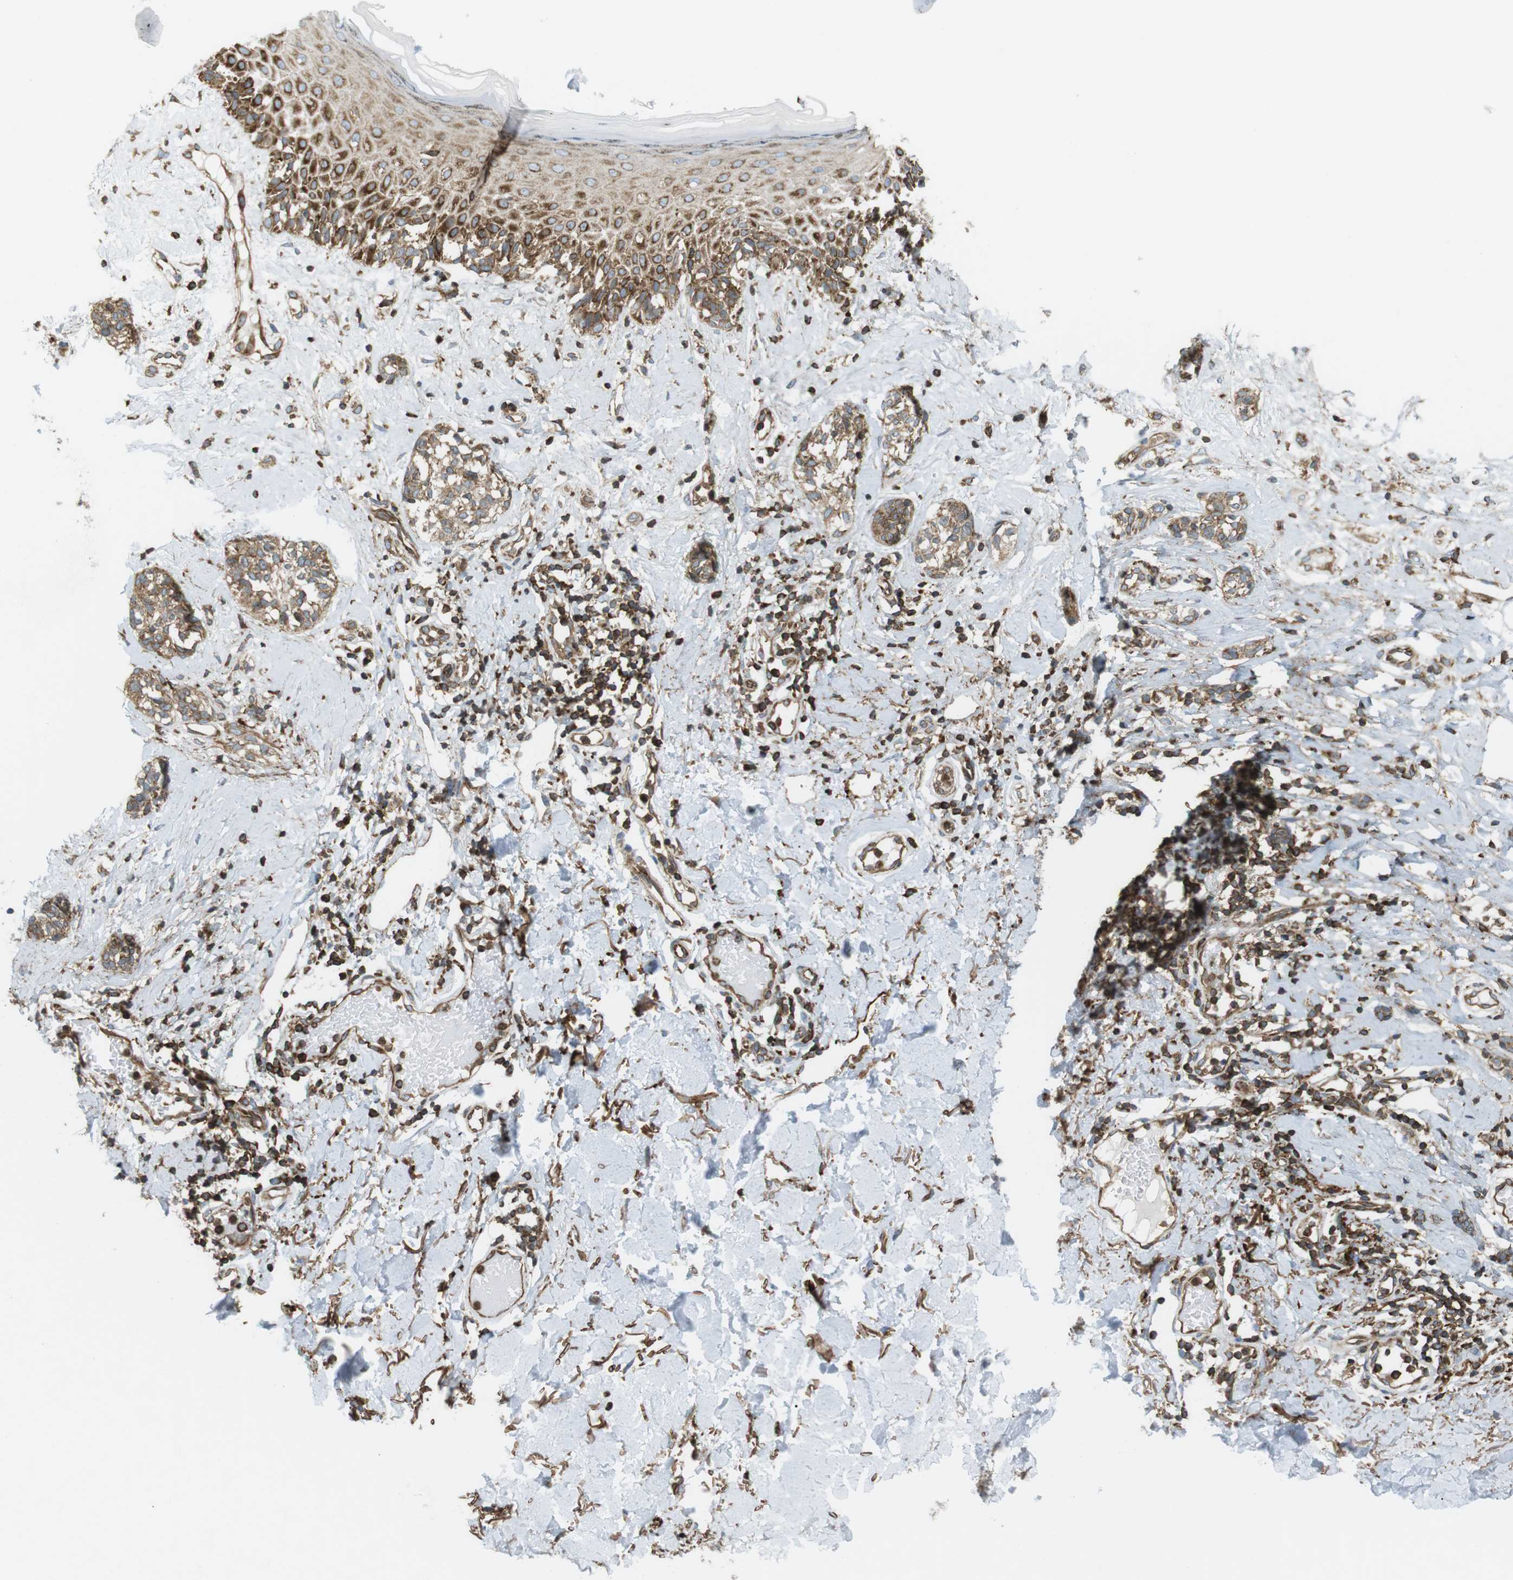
{"staining": {"intensity": "moderate", "quantity": ">75%", "location": "cytoplasmic/membranous"}, "tissue": "melanoma", "cell_type": "Tumor cells", "image_type": "cancer", "snomed": [{"axis": "morphology", "description": "Malignant melanoma, NOS"}, {"axis": "topography", "description": "Skin"}], "caption": "A high-resolution micrograph shows immunohistochemistry staining of malignant melanoma, which demonstrates moderate cytoplasmic/membranous expression in approximately >75% of tumor cells.", "gene": "FLII", "patient": {"sex": "male", "age": 64}}